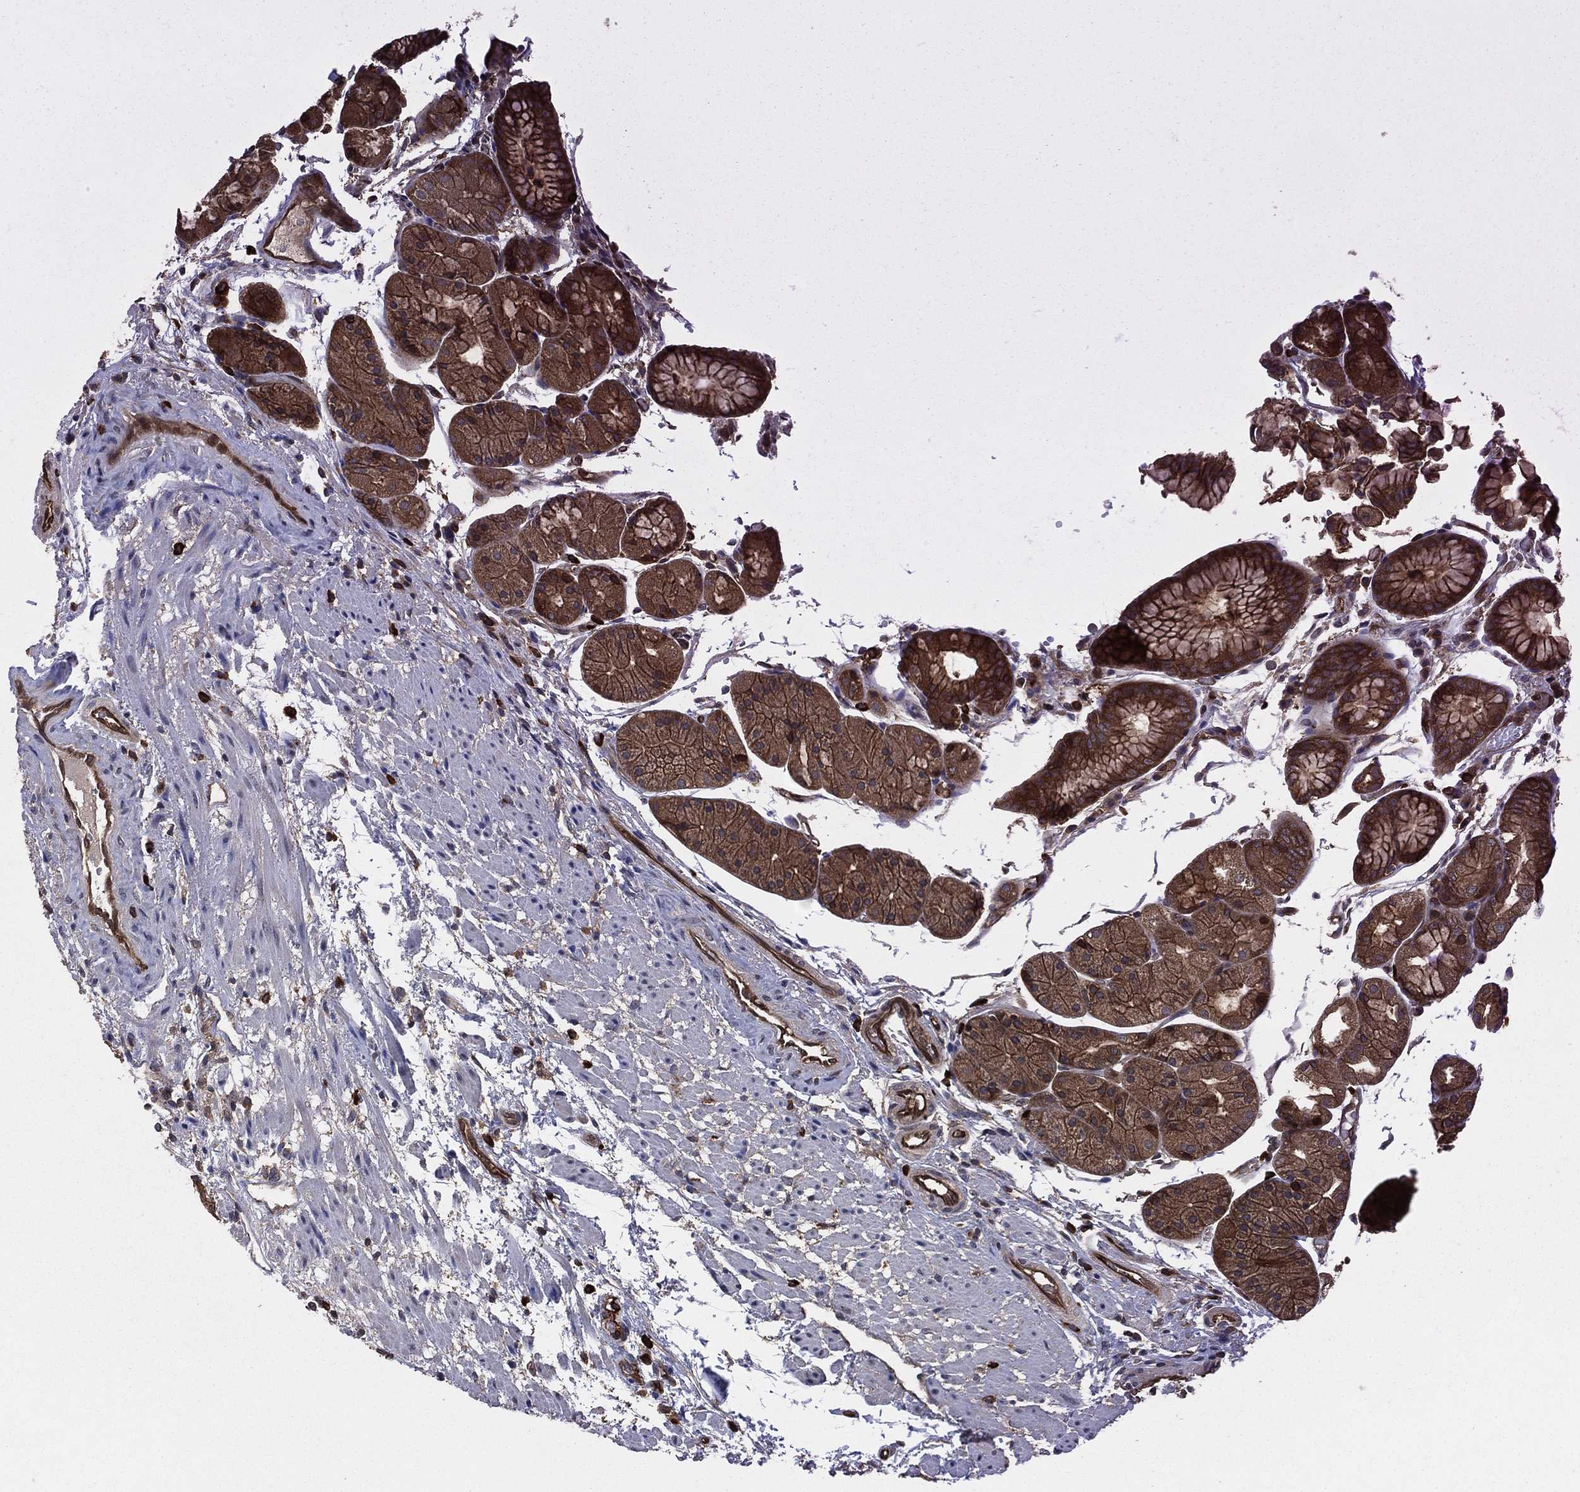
{"staining": {"intensity": "strong", "quantity": "<25%", "location": "cytoplasmic/membranous"}, "tissue": "stomach", "cell_type": "Glandular cells", "image_type": "normal", "snomed": [{"axis": "morphology", "description": "Normal tissue, NOS"}, {"axis": "topography", "description": "Stomach, upper"}], "caption": "A high-resolution image shows immunohistochemistry staining of unremarkable stomach, which exhibits strong cytoplasmic/membranous expression in approximately <25% of glandular cells. The staining was performed using DAB (3,3'-diaminobenzidine), with brown indicating positive protein expression. Nuclei are stained blue with hematoxylin.", "gene": "CERT1", "patient": {"sex": "male", "age": 72}}